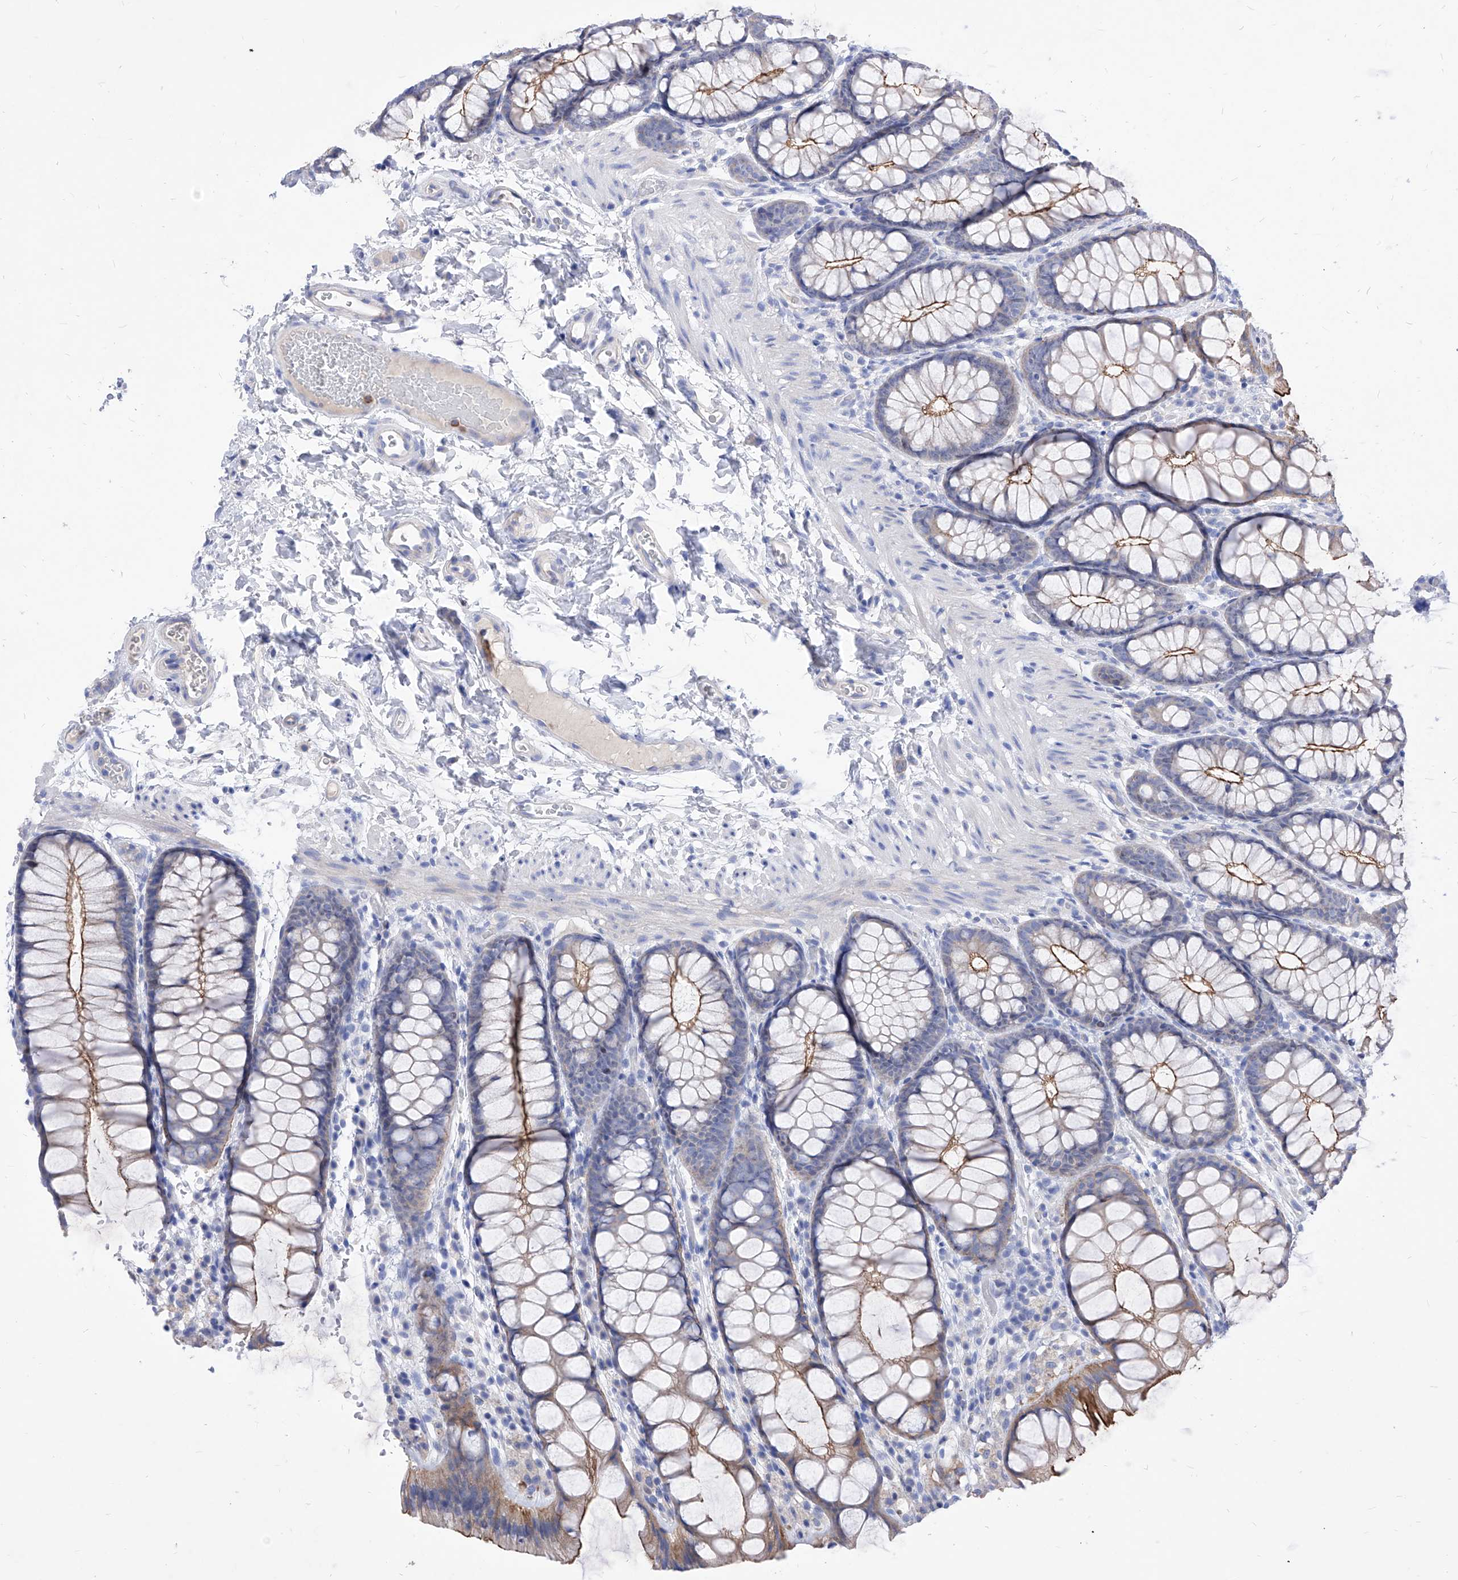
{"staining": {"intensity": "negative", "quantity": "none", "location": "none"}, "tissue": "colon", "cell_type": "Endothelial cells", "image_type": "normal", "snomed": [{"axis": "morphology", "description": "Normal tissue, NOS"}, {"axis": "topography", "description": "Colon"}], "caption": "A high-resolution image shows immunohistochemistry (IHC) staining of normal colon, which displays no significant expression in endothelial cells. (DAB (3,3'-diaminobenzidine) IHC, high magnification).", "gene": "VAX1", "patient": {"sex": "male", "age": 47}}